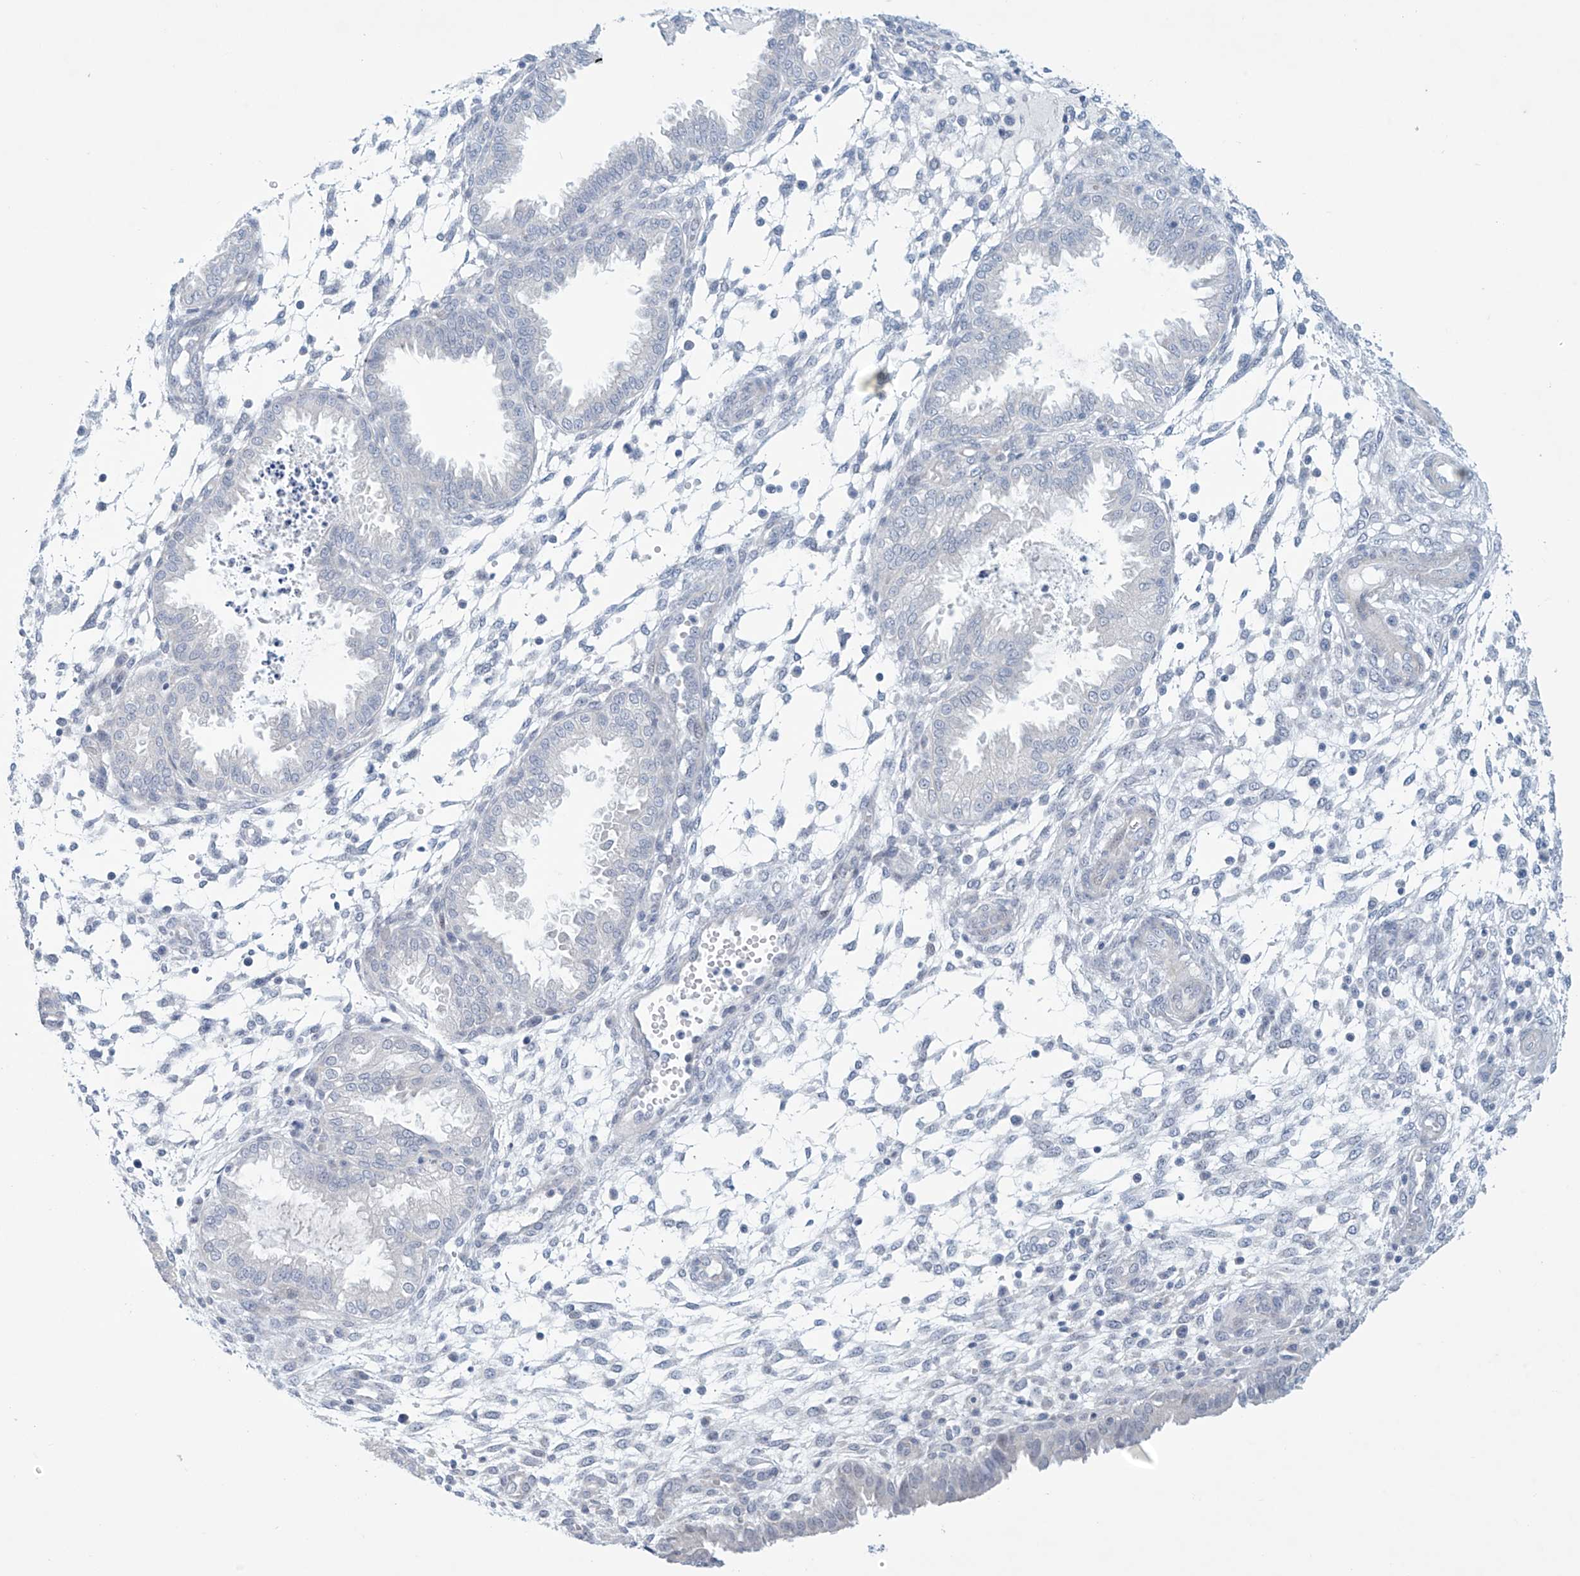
{"staining": {"intensity": "negative", "quantity": "none", "location": "none"}, "tissue": "endometrium", "cell_type": "Cells in endometrial stroma", "image_type": "normal", "snomed": [{"axis": "morphology", "description": "Normal tissue, NOS"}, {"axis": "topography", "description": "Endometrium"}], "caption": "A high-resolution micrograph shows immunohistochemistry (IHC) staining of unremarkable endometrium, which demonstrates no significant staining in cells in endometrial stroma. Nuclei are stained in blue.", "gene": "SLC35A5", "patient": {"sex": "female", "age": 33}}